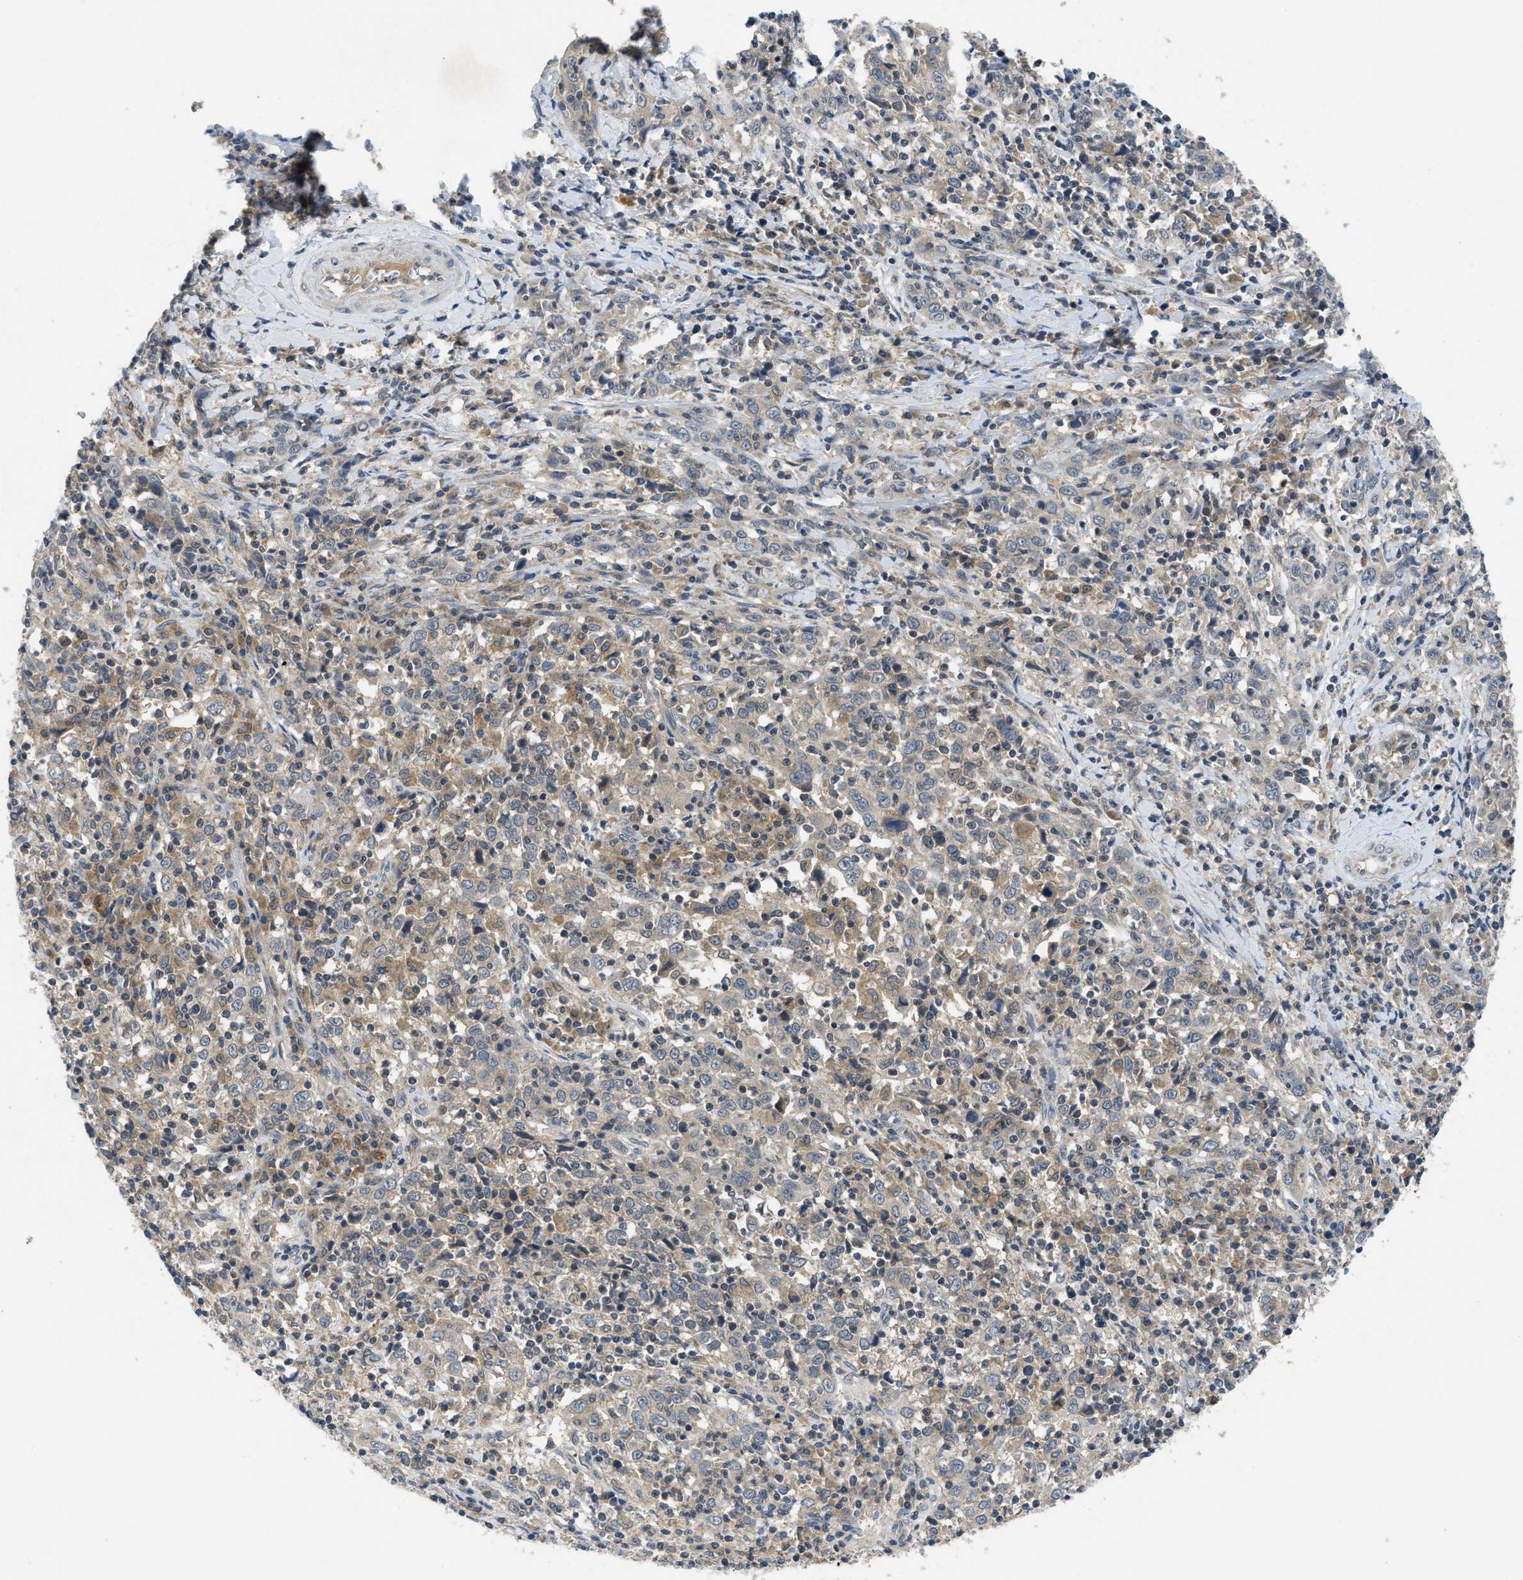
{"staining": {"intensity": "weak", "quantity": ">75%", "location": "cytoplasmic/membranous"}, "tissue": "cervical cancer", "cell_type": "Tumor cells", "image_type": "cancer", "snomed": [{"axis": "morphology", "description": "Squamous cell carcinoma, NOS"}, {"axis": "topography", "description": "Cervix"}], "caption": "Protein expression analysis of cervical squamous cell carcinoma displays weak cytoplasmic/membranous expression in approximately >75% of tumor cells.", "gene": "PDE7A", "patient": {"sex": "female", "age": 46}}